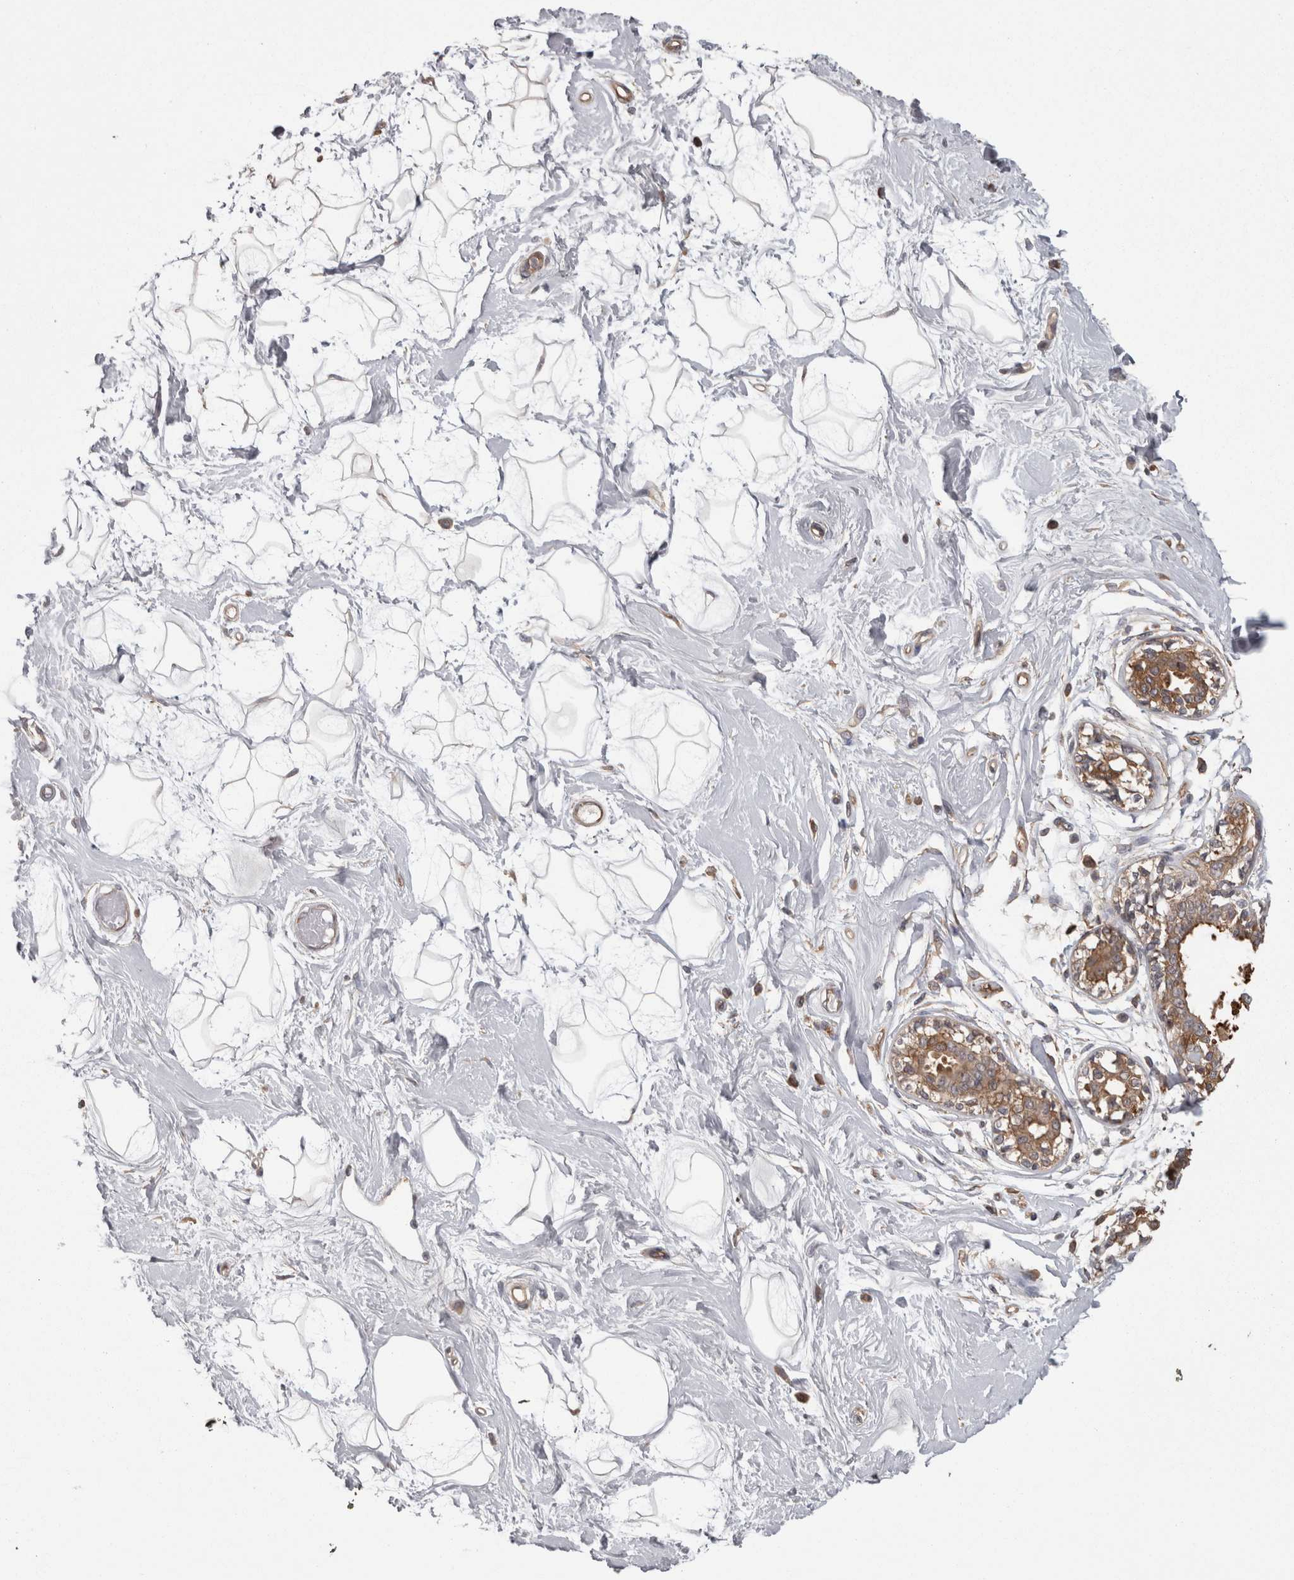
{"staining": {"intensity": "negative", "quantity": "none", "location": "none"}, "tissue": "breast", "cell_type": "Adipocytes", "image_type": "normal", "snomed": [{"axis": "morphology", "description": "Normal tissue, NOS"}, {"axis": "topography", "description": "Breast"}], "caption": "Immunohistochemistry (IHC) micrograph of normal breast: breast stained with DAB (3,3'-diaminobenzidine) exhibits no significant protein positivity in adipocytes.", "gene": "SMCR8", "patient": {"sex": "female", "age": 45}}